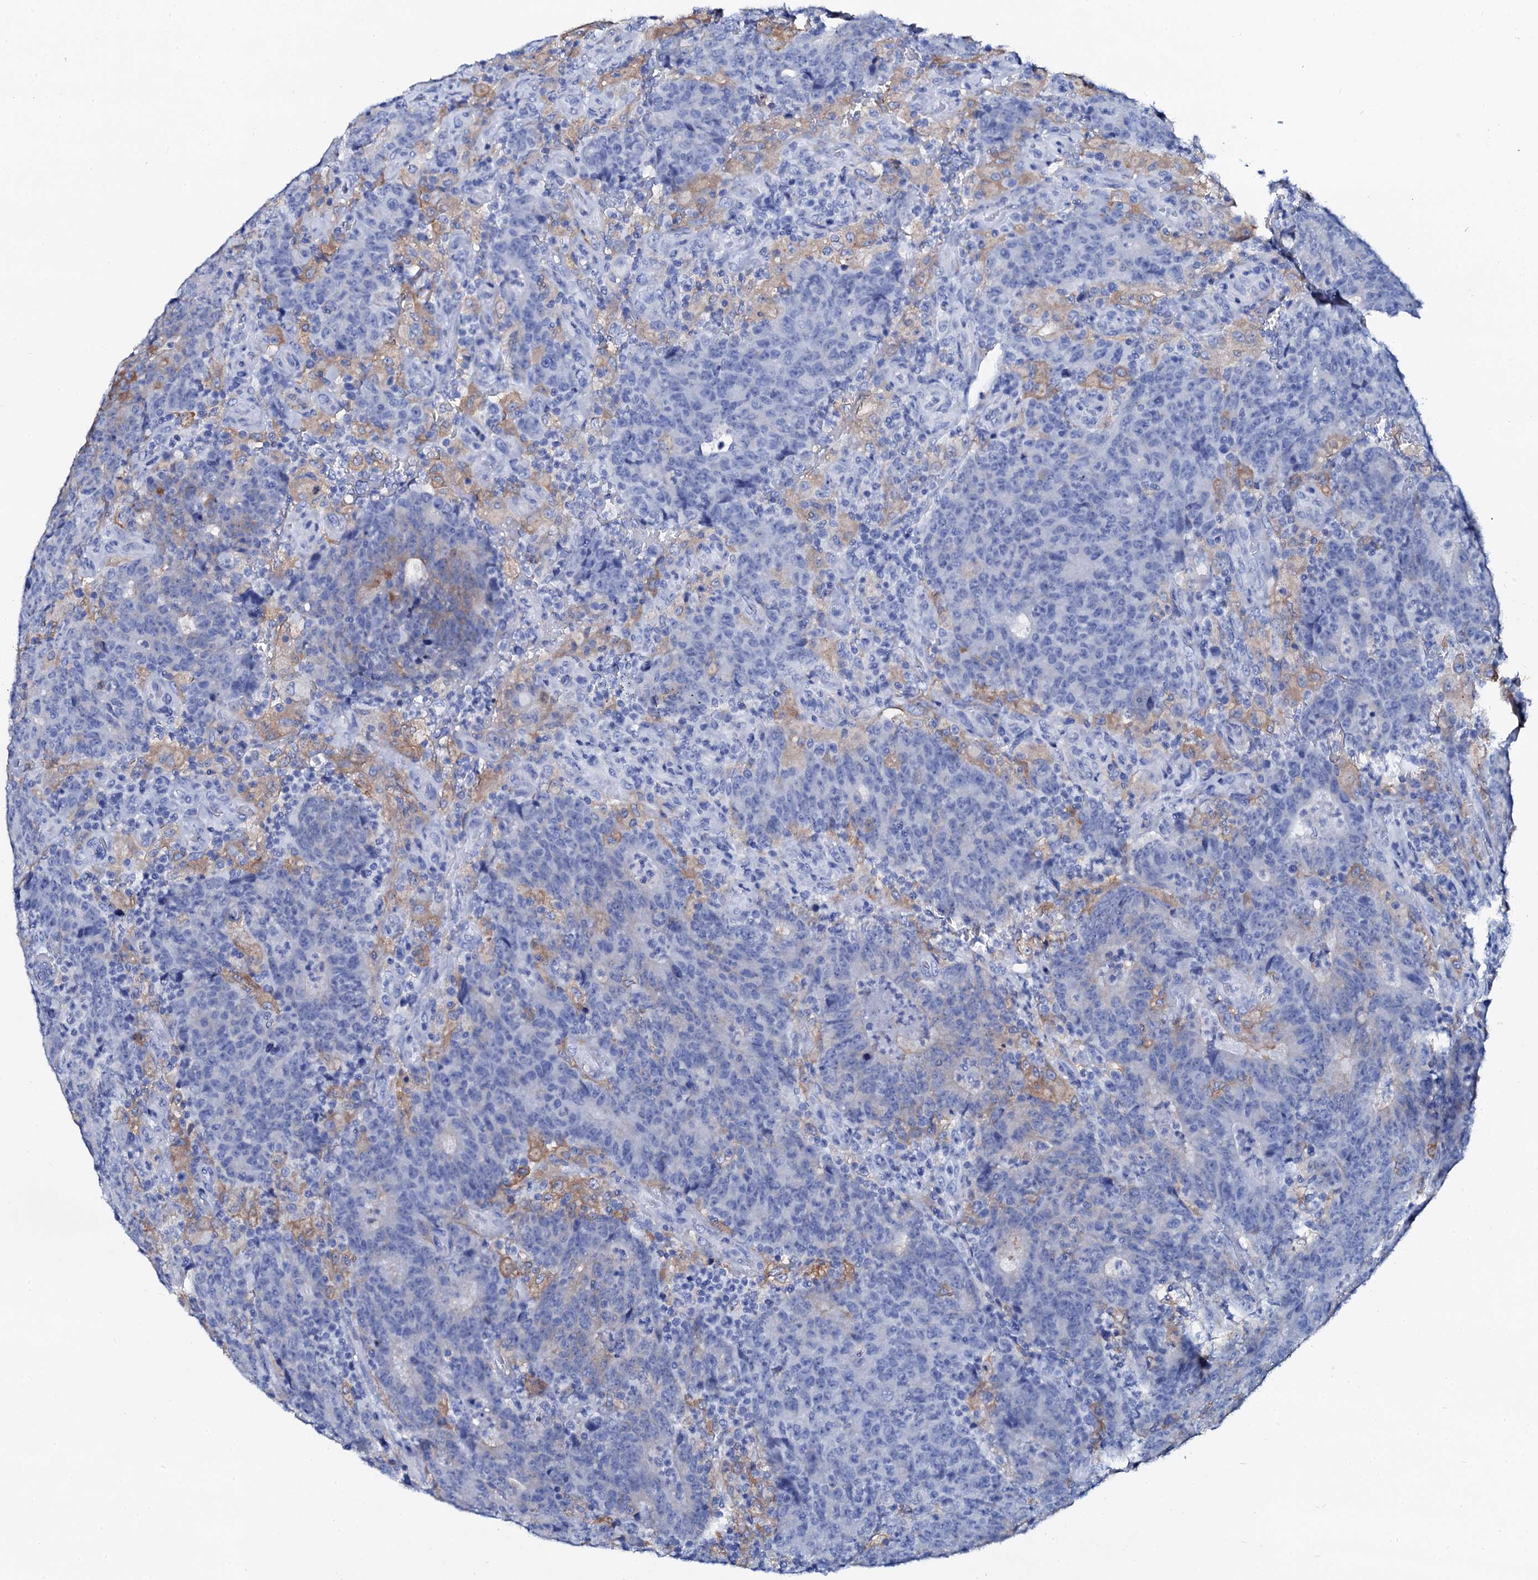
{"staining": {"intensity": "negative", "quantity": "none", "location": "none"}, "tissue": "colorectal cancer", "cell_type": "Tumor cells", "image_type": "cancer", "snomed": [{"axis": "morphology", "description": "Adenocarcinoma, NOS"}, {"axis": "topography", "description": "Colon"}], "caption": "This is a micrograph of immunohistochemistry staining of colorectal cancer (adenocarcinoma), which shows no expression in tumor cells.", "gene": "GLB1L3", "patient": {"sex": "female", "age": 75}}